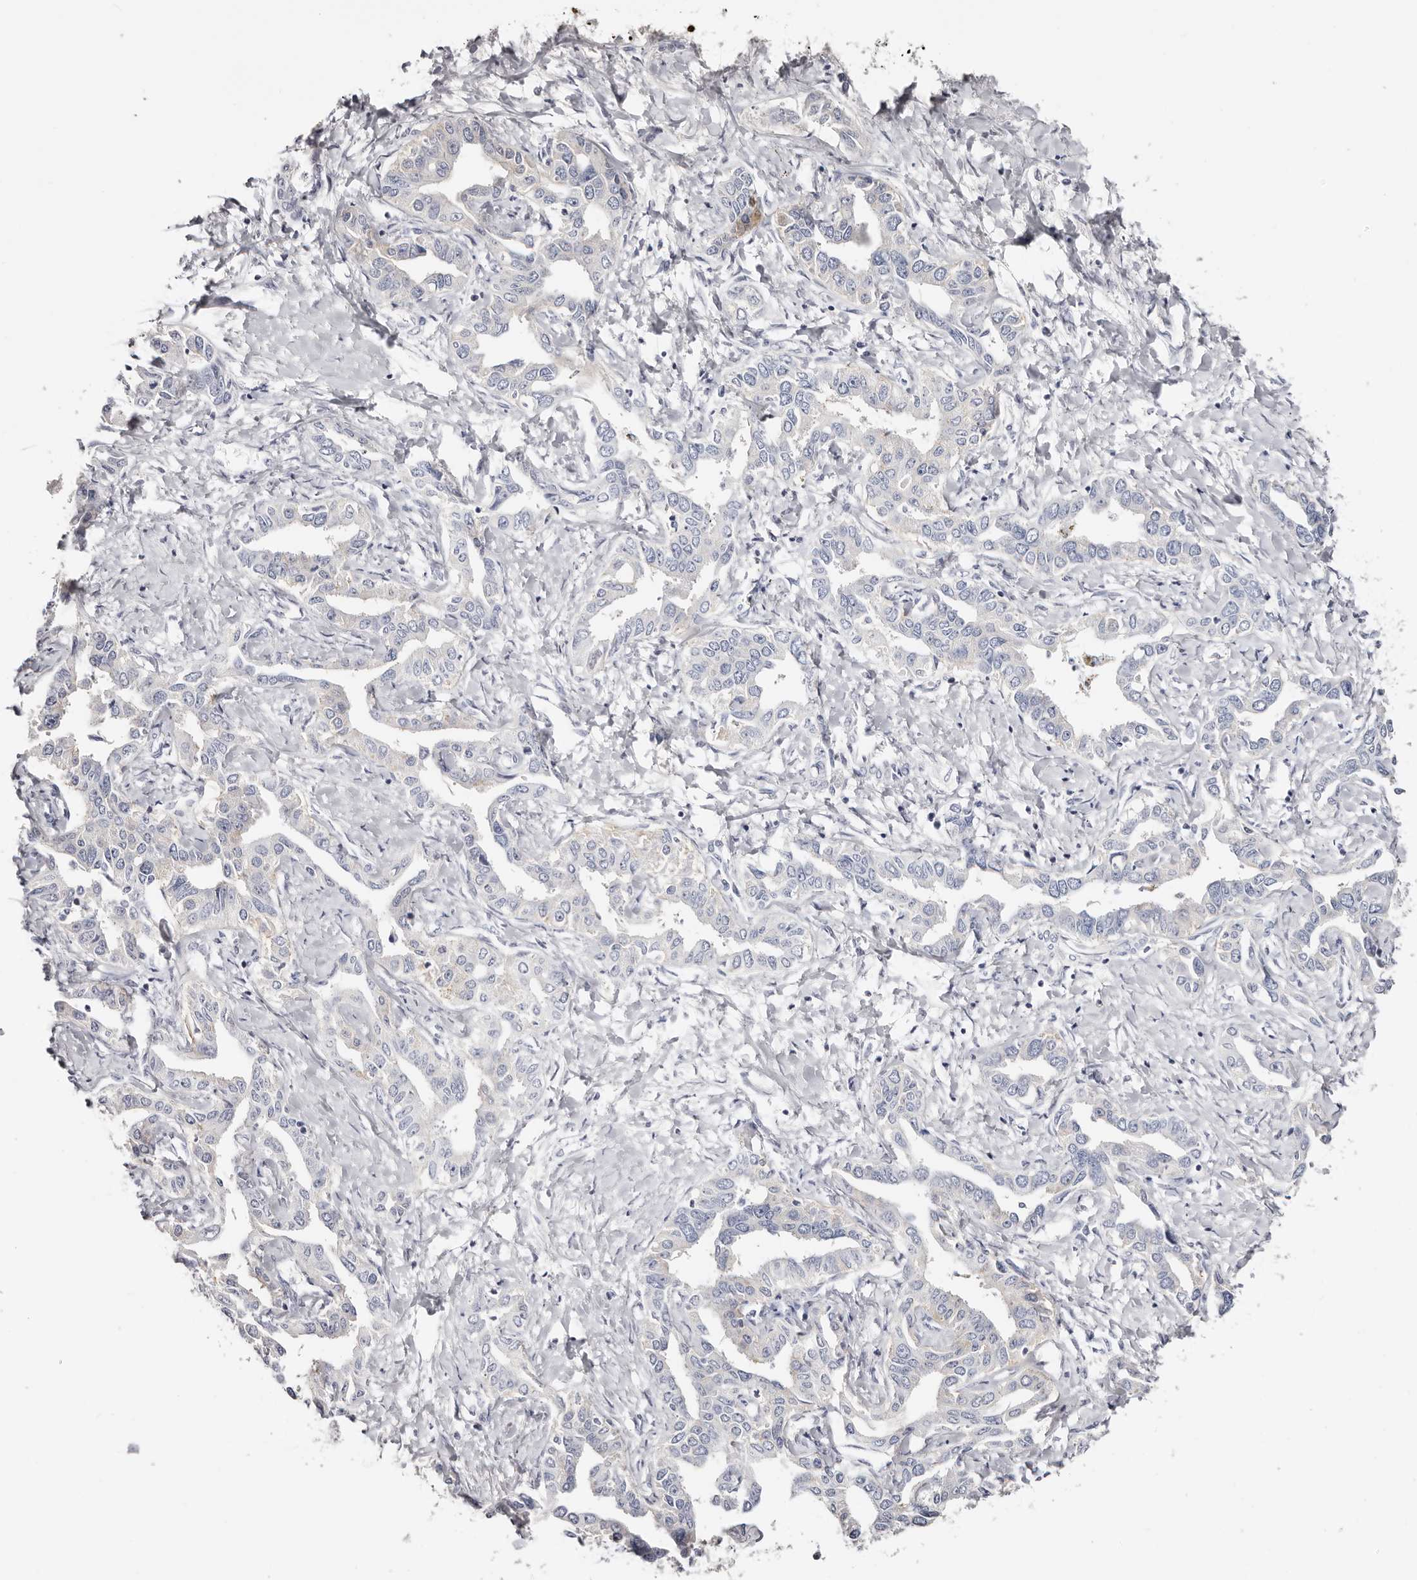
{"staining": {"intensity": "negative", "quantity": "none", "location": "none"}, "tissue": "liver cancer", "cell_type": "Tumor cells", "image_type": "cancer", "snomed": [{"axis": "morphology", "description": "Cholangiocarcinoma"}, {"axis": "topography", "description": "Liver"}], "caption": "There is no significant staining in tumor cells of liver cholangiocarcinoma.", "gene": "AKNAD1", "patient": {"sex": "male", "age": 59}}